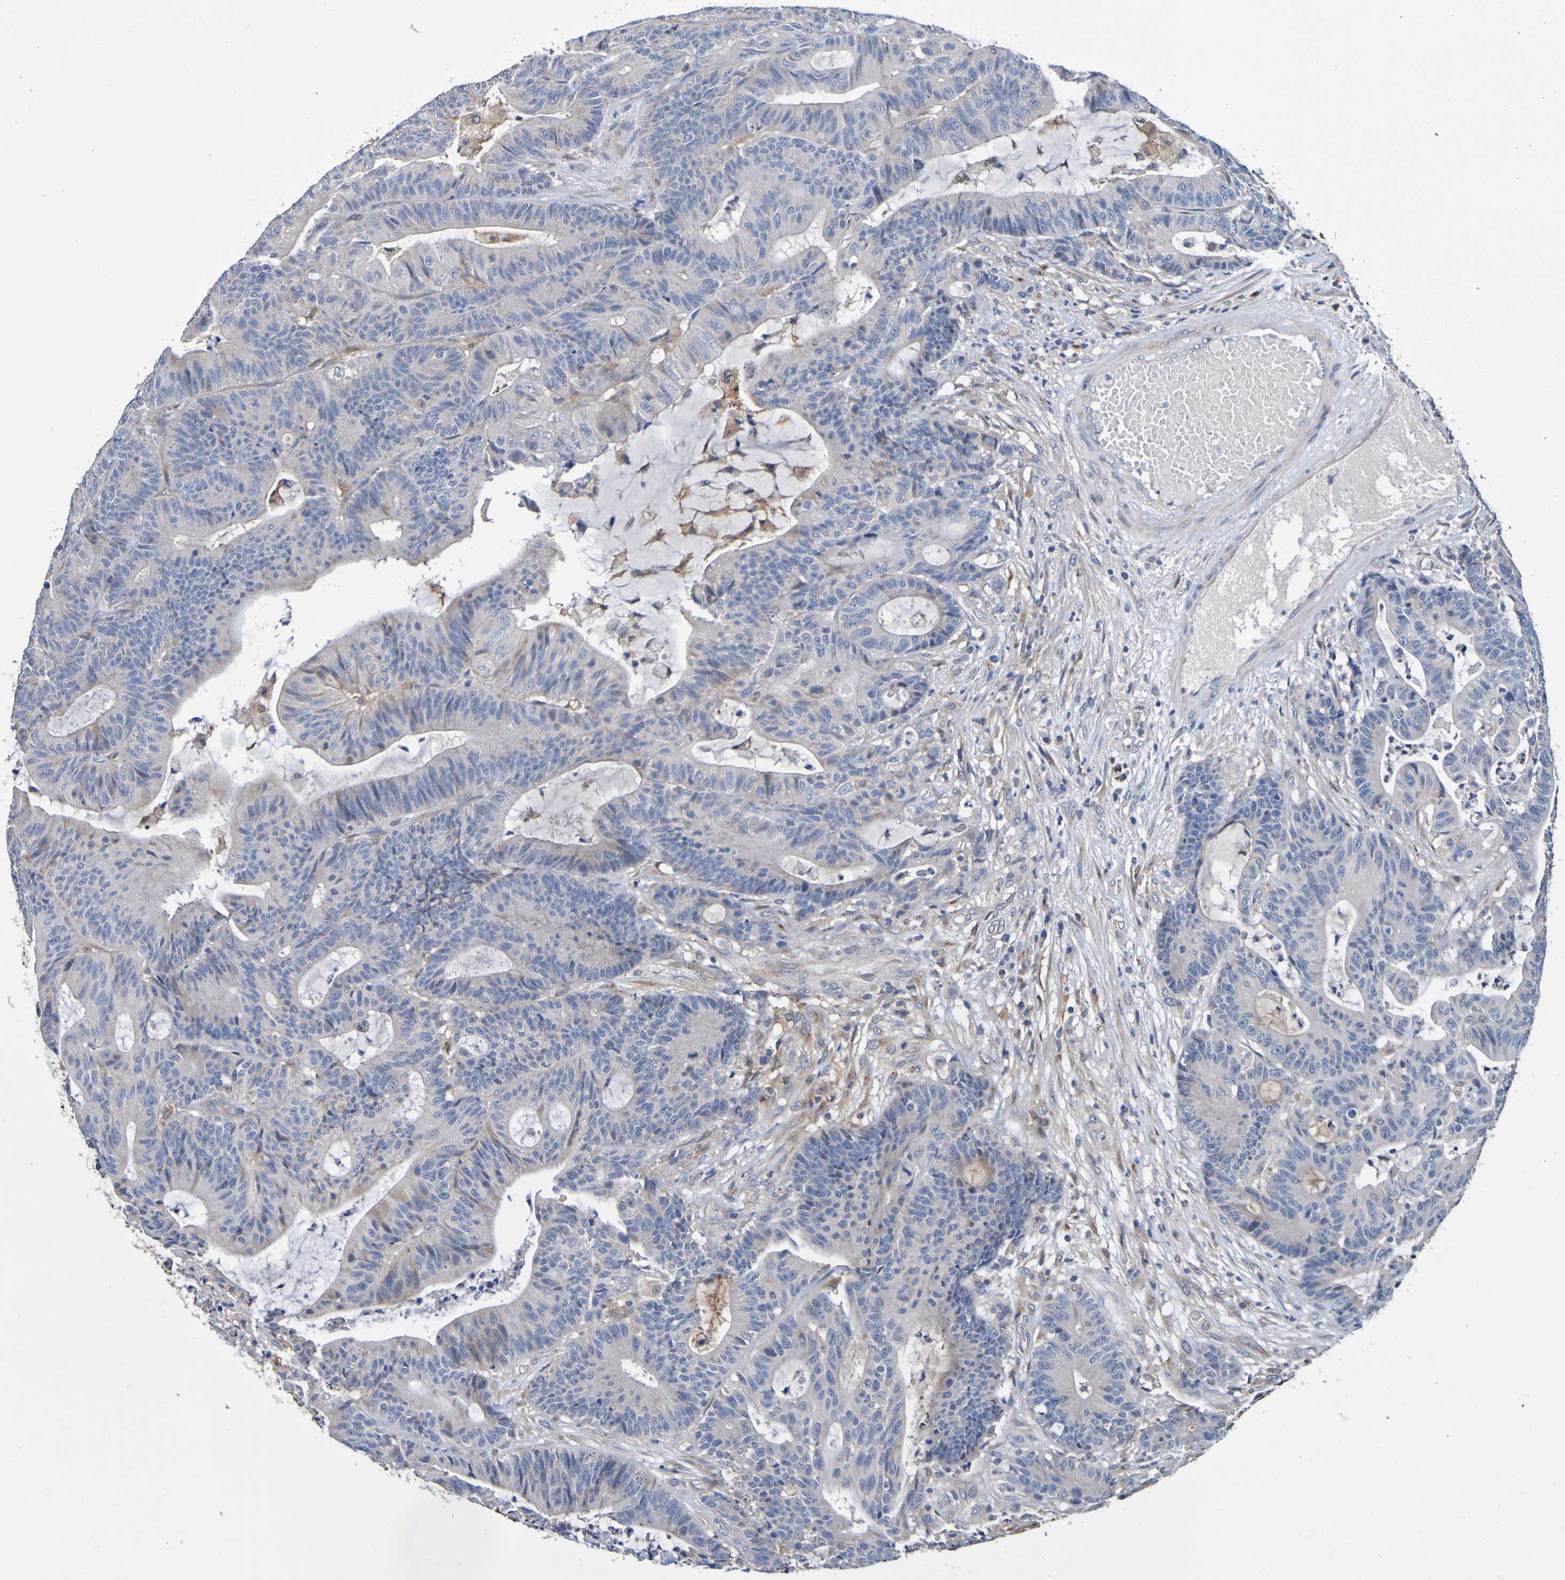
{"staining": {"intensity": "weak", "quantity": ">75%", "location": "cytoplasmic/membranous"}, "tissue": "colorectal cancer", "cell_type": "Tumor cells", "image_type": "cancer", "snomed": [{"axis": "morphology", "description": "Adenocarcinoma, NOS"}, {"axis": "topography", "description": "Colon"}], "caption": "Immunohistochemistry (DAB (3,3'-diaminobenzidine)) staining of colorectal cancer (adenocarcinoma) reveals weak cytoplasmic/membranous protein positivity in about >75% of tumor cells.", "gene": "METAP2", "patient": {"sex": "female", "age": 84}}